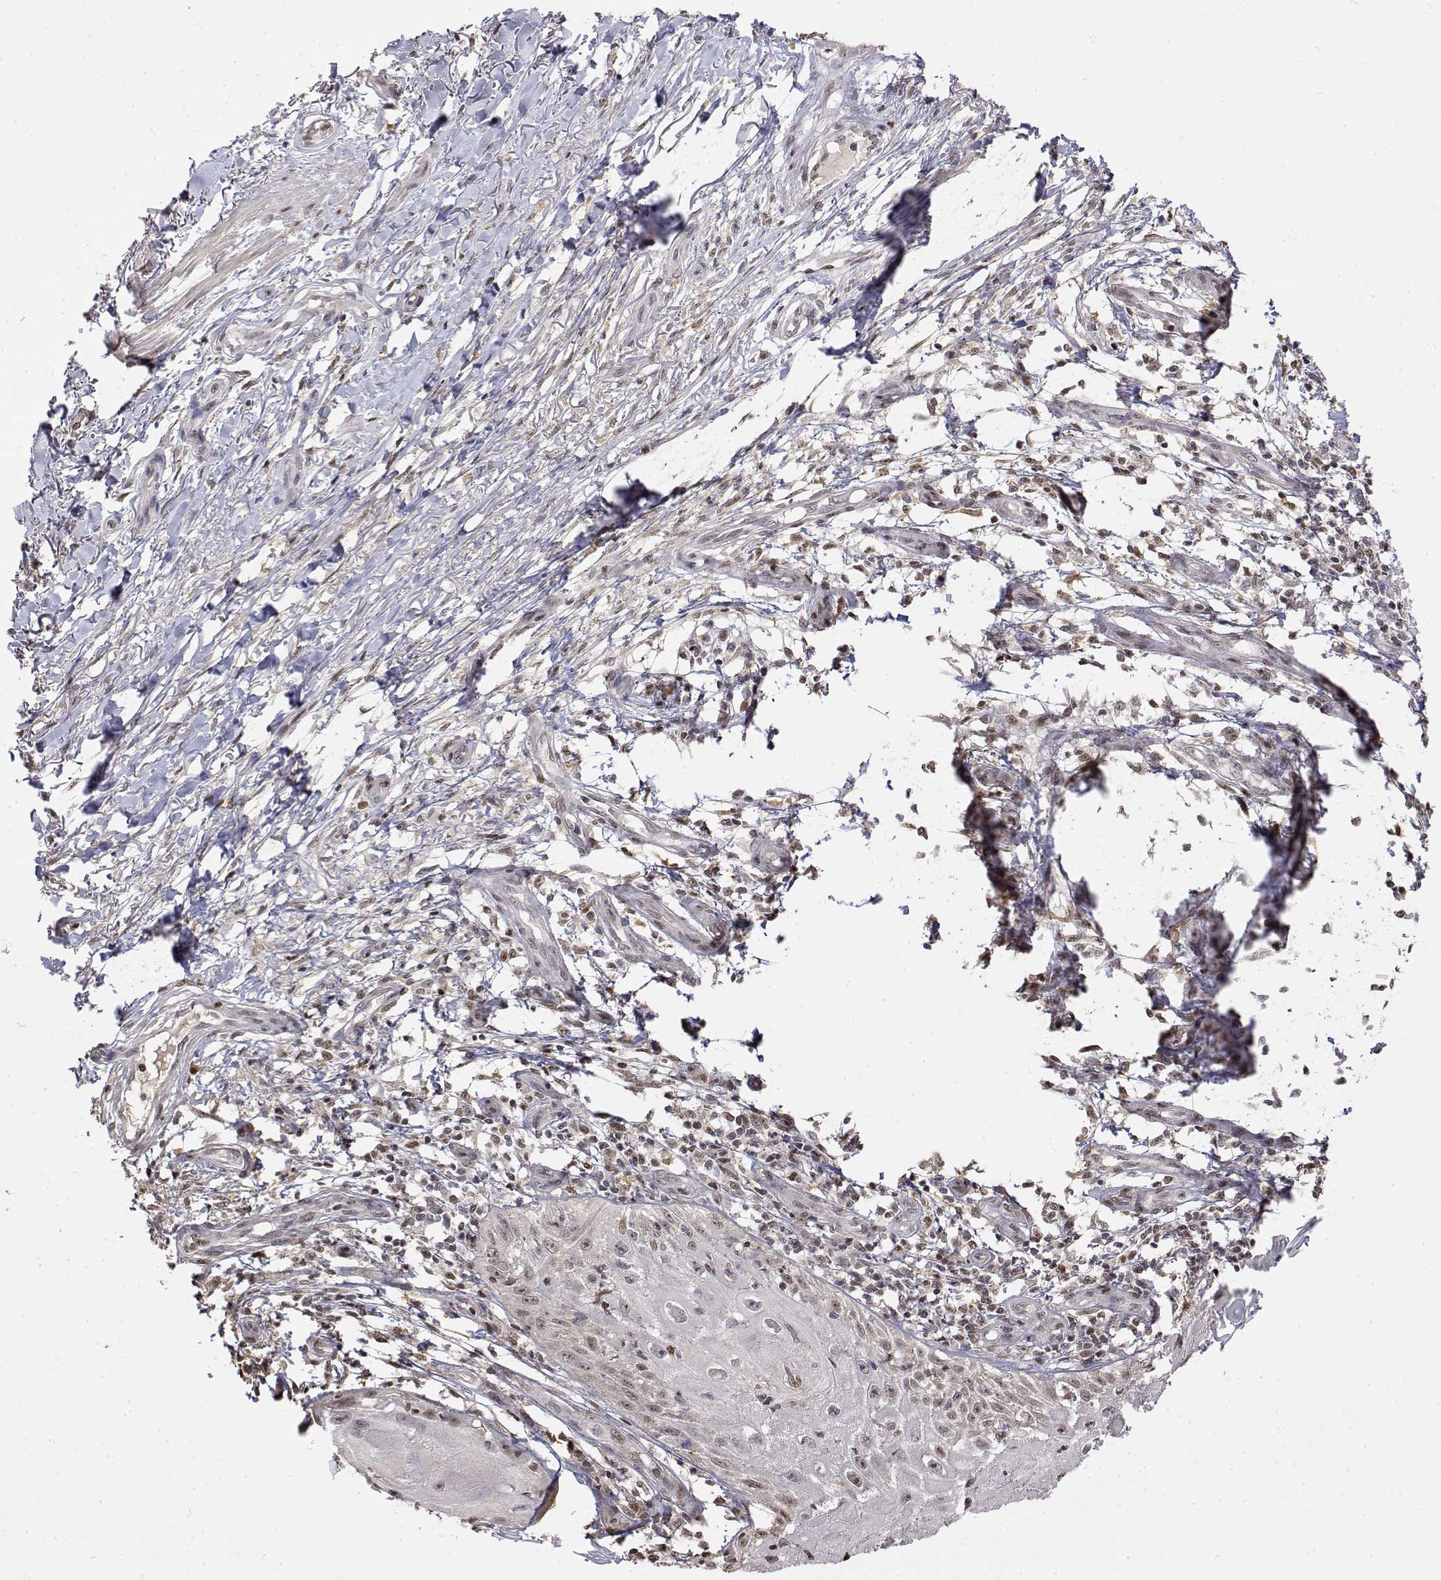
{"staining": {"intensity": "negative", "quantity": "none", "location": "none"}, "tissue": "skin cancer", "cell_type": "Tumor cells", "image_type": "cancer", "snomed": [{"axis": "morphology", "description": "Squamous cell carcinoma, NOS"}, {"axis": "topography", "description": "Skin"}], "caption": "The photomicrograph demonstrates no staining of tumor cells in skin cancer (squamous cell carcinoma). (Stains: DAB (3,3'-diaminobenzidine) immunohistochemistry with hematoxylin counter stain, Microscopy: brightfield microscopy at high magnification).", "gene": "TPI1", "patient": {"sex": "female", "age": 77}}